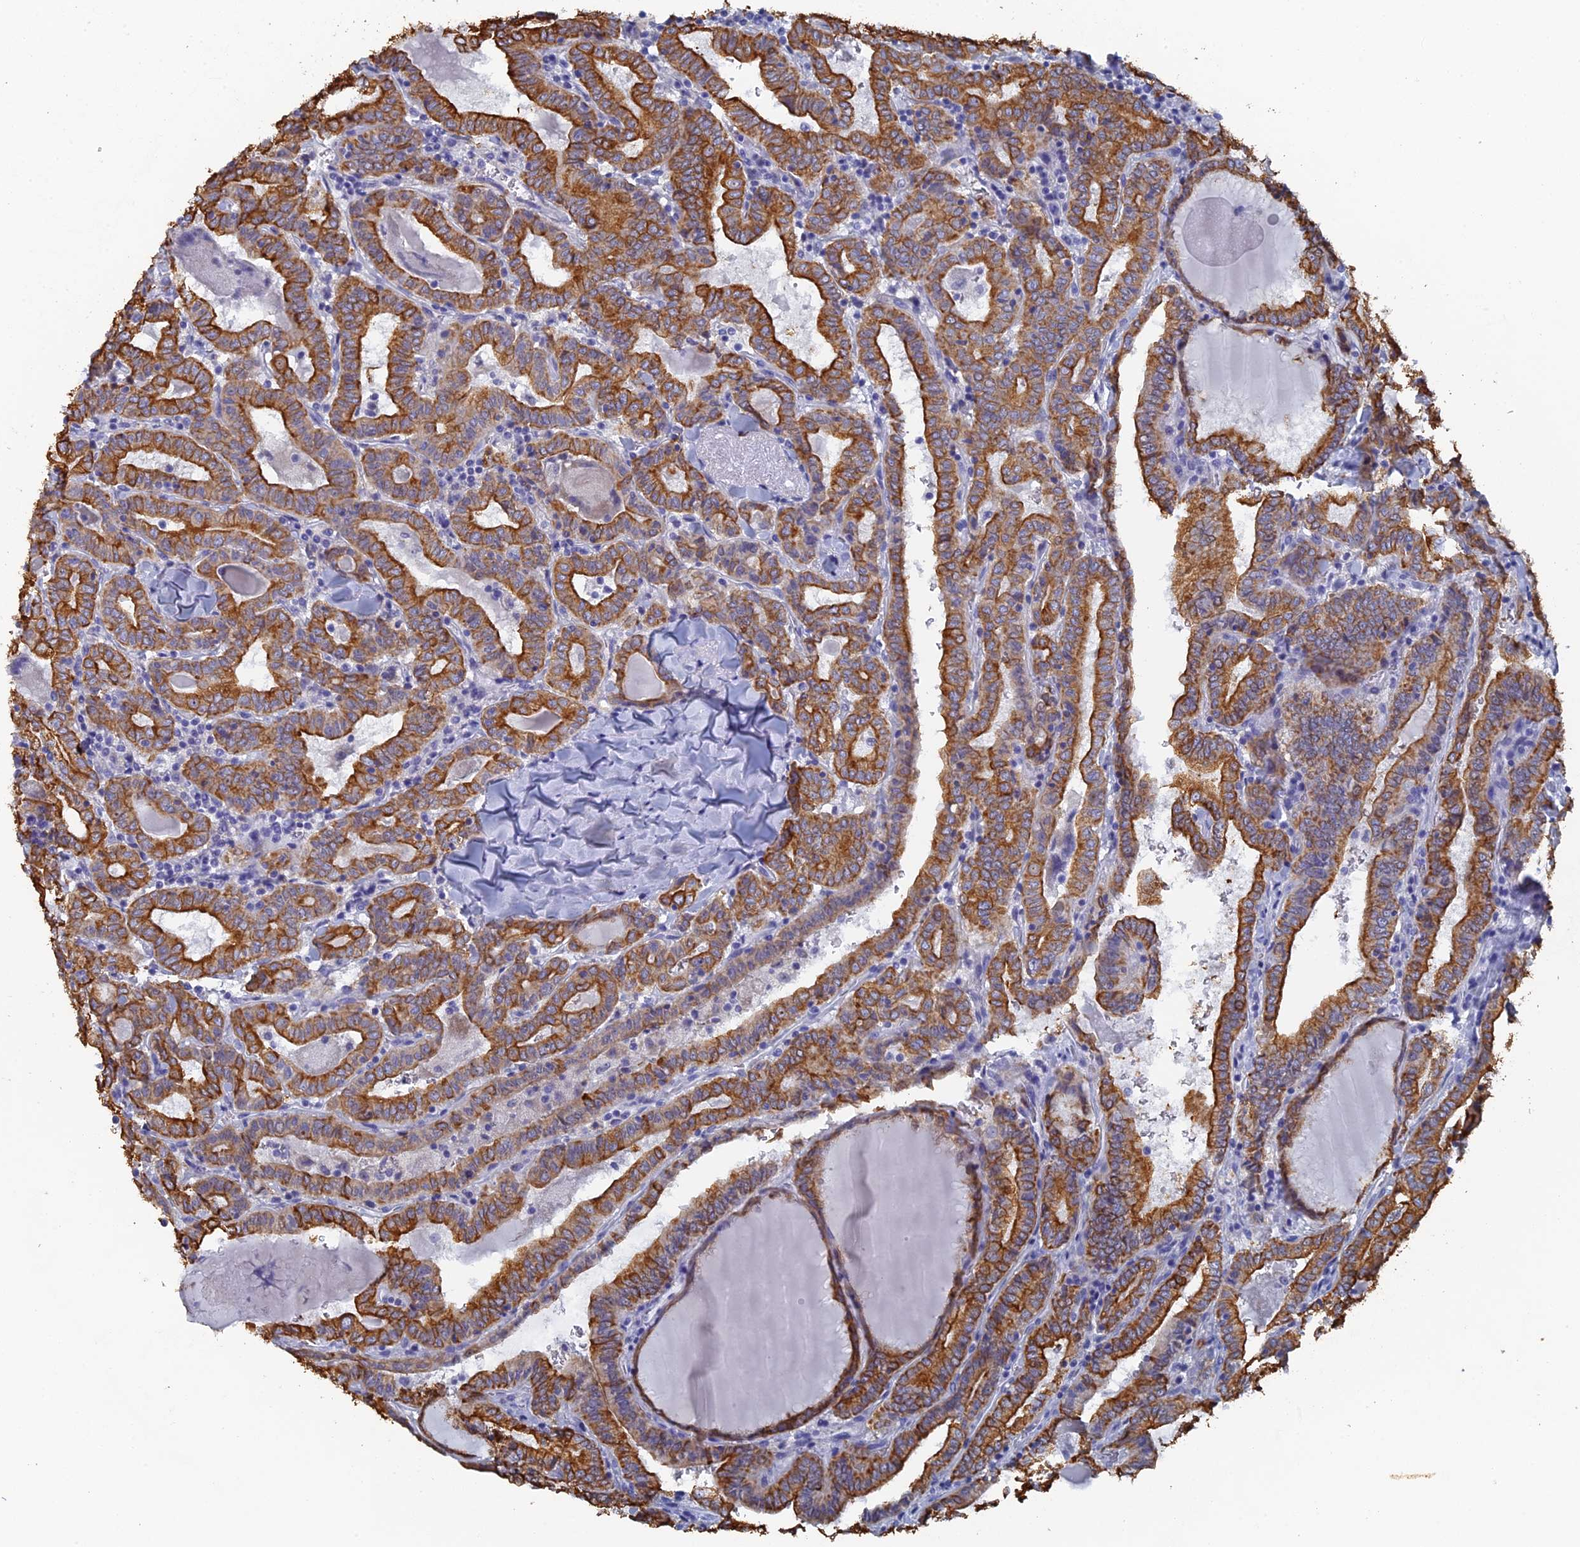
{"staining": {"intensity": "strong", "quantity": ">75%", "location": "cytoplasmic/membranous"}, "tissue": "thyroid cancer", "cell_type": "Tumor cells", "image_type": "cancer", "snomed": [{"axis": "morphology", "description": "Papillary adenocarcinoma, NOS"}, {"axis": "topography", "description": "Thyroid gland"}], "caption": "A high-resolution image shows immunohistochemistry staining of papillary adenocarcinoma (thyroid), which shows strong cytoplasmic/membranous staining in approximately >75% of tumor cells.", "gene": "SRFBP1", "patient": {"sex": "female", "age": 72}}